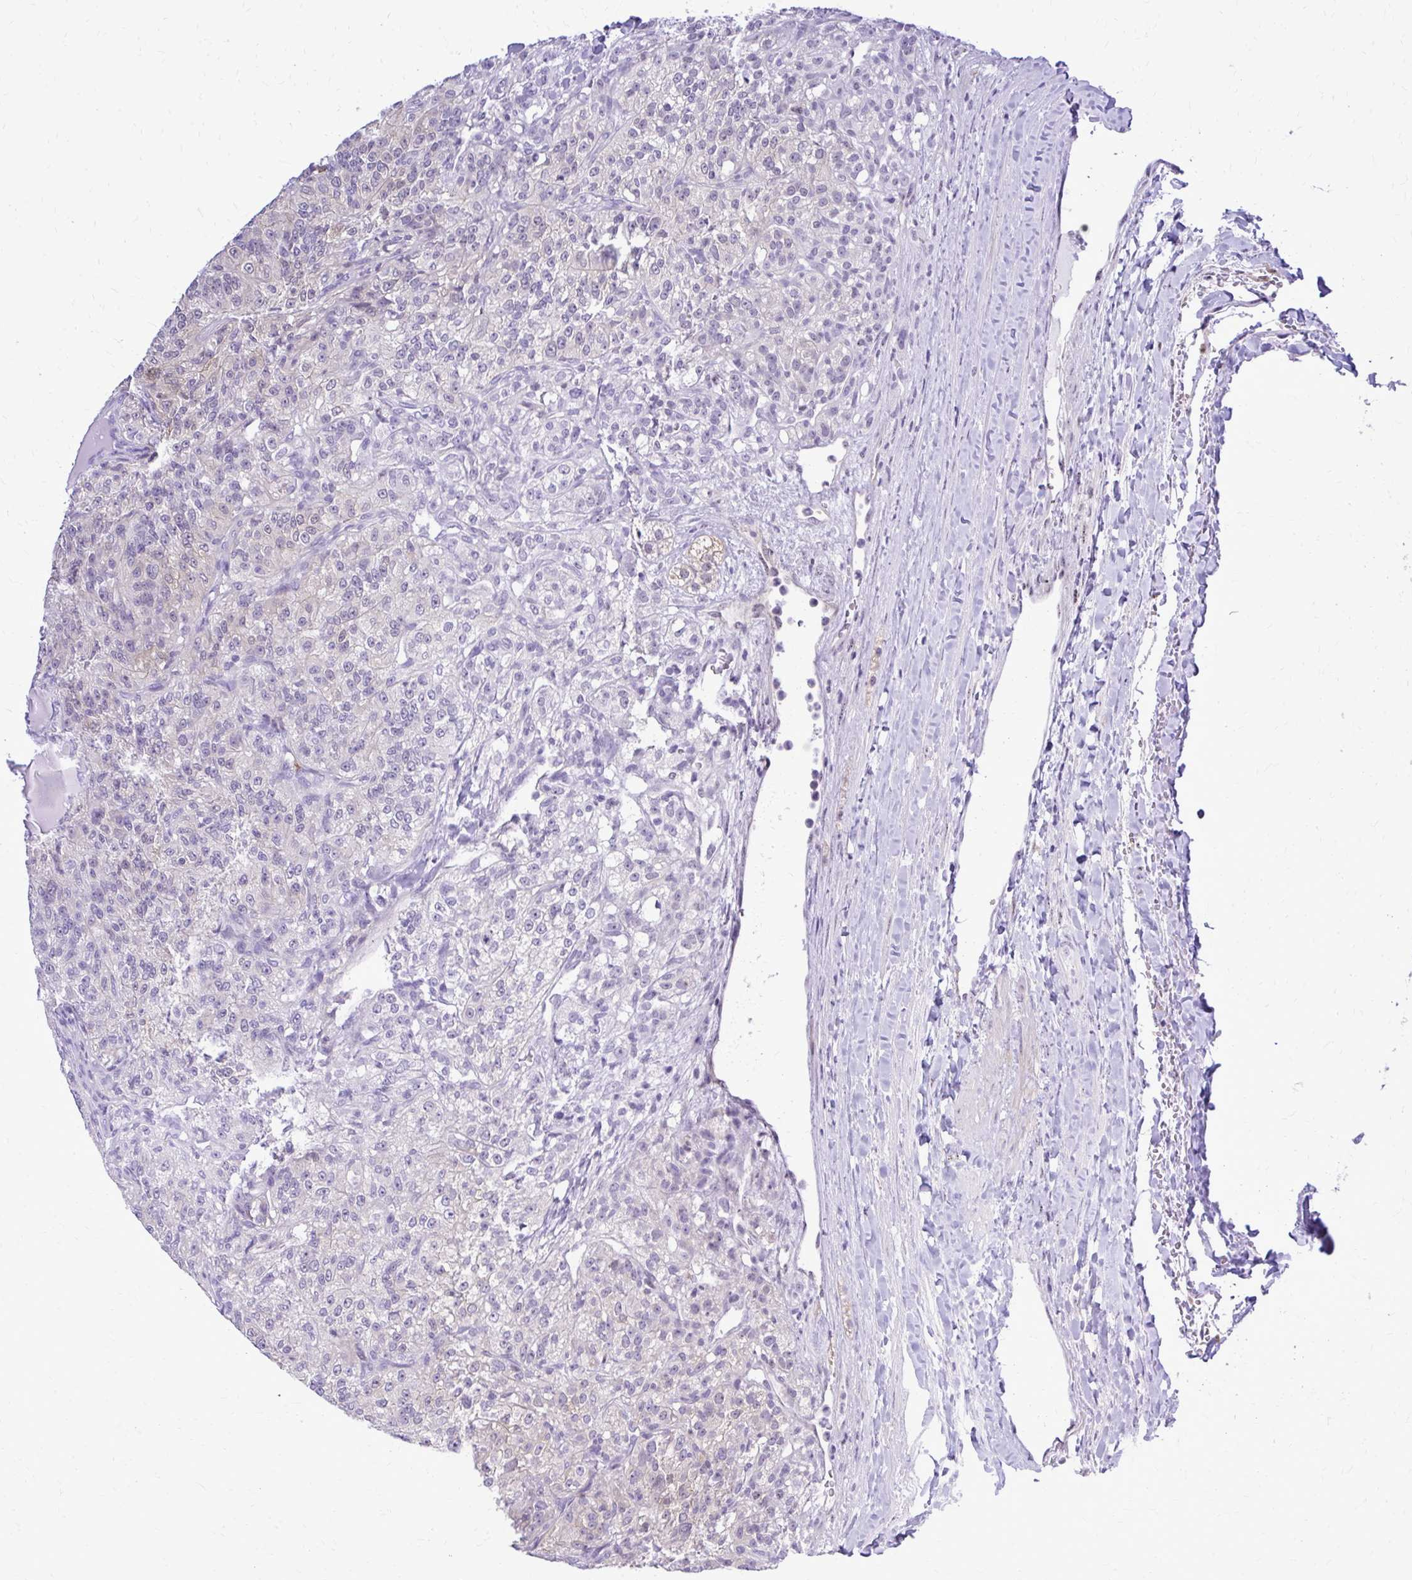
{"staining": {"intensity": "weak", "quantity": "<25%", "location": "cytoplasmic/membranous"}, "tissue": "renal cancer", "cell_type": "Tumor cells", "image_type": "cancer", "snomed": [{"axis": "morphology", "description": "Adenocarcinoma, NOS"}, {"axis": "topography", "description": "Kidney"}], "caption": "DAB immunohistochemical staining of human renal cancer reveals no significant expression in tumor cells. (DAB immunohistochemistry, high magnification).", "gene": "RASL11B", "patient": {"sex": "female", "age": 63}}